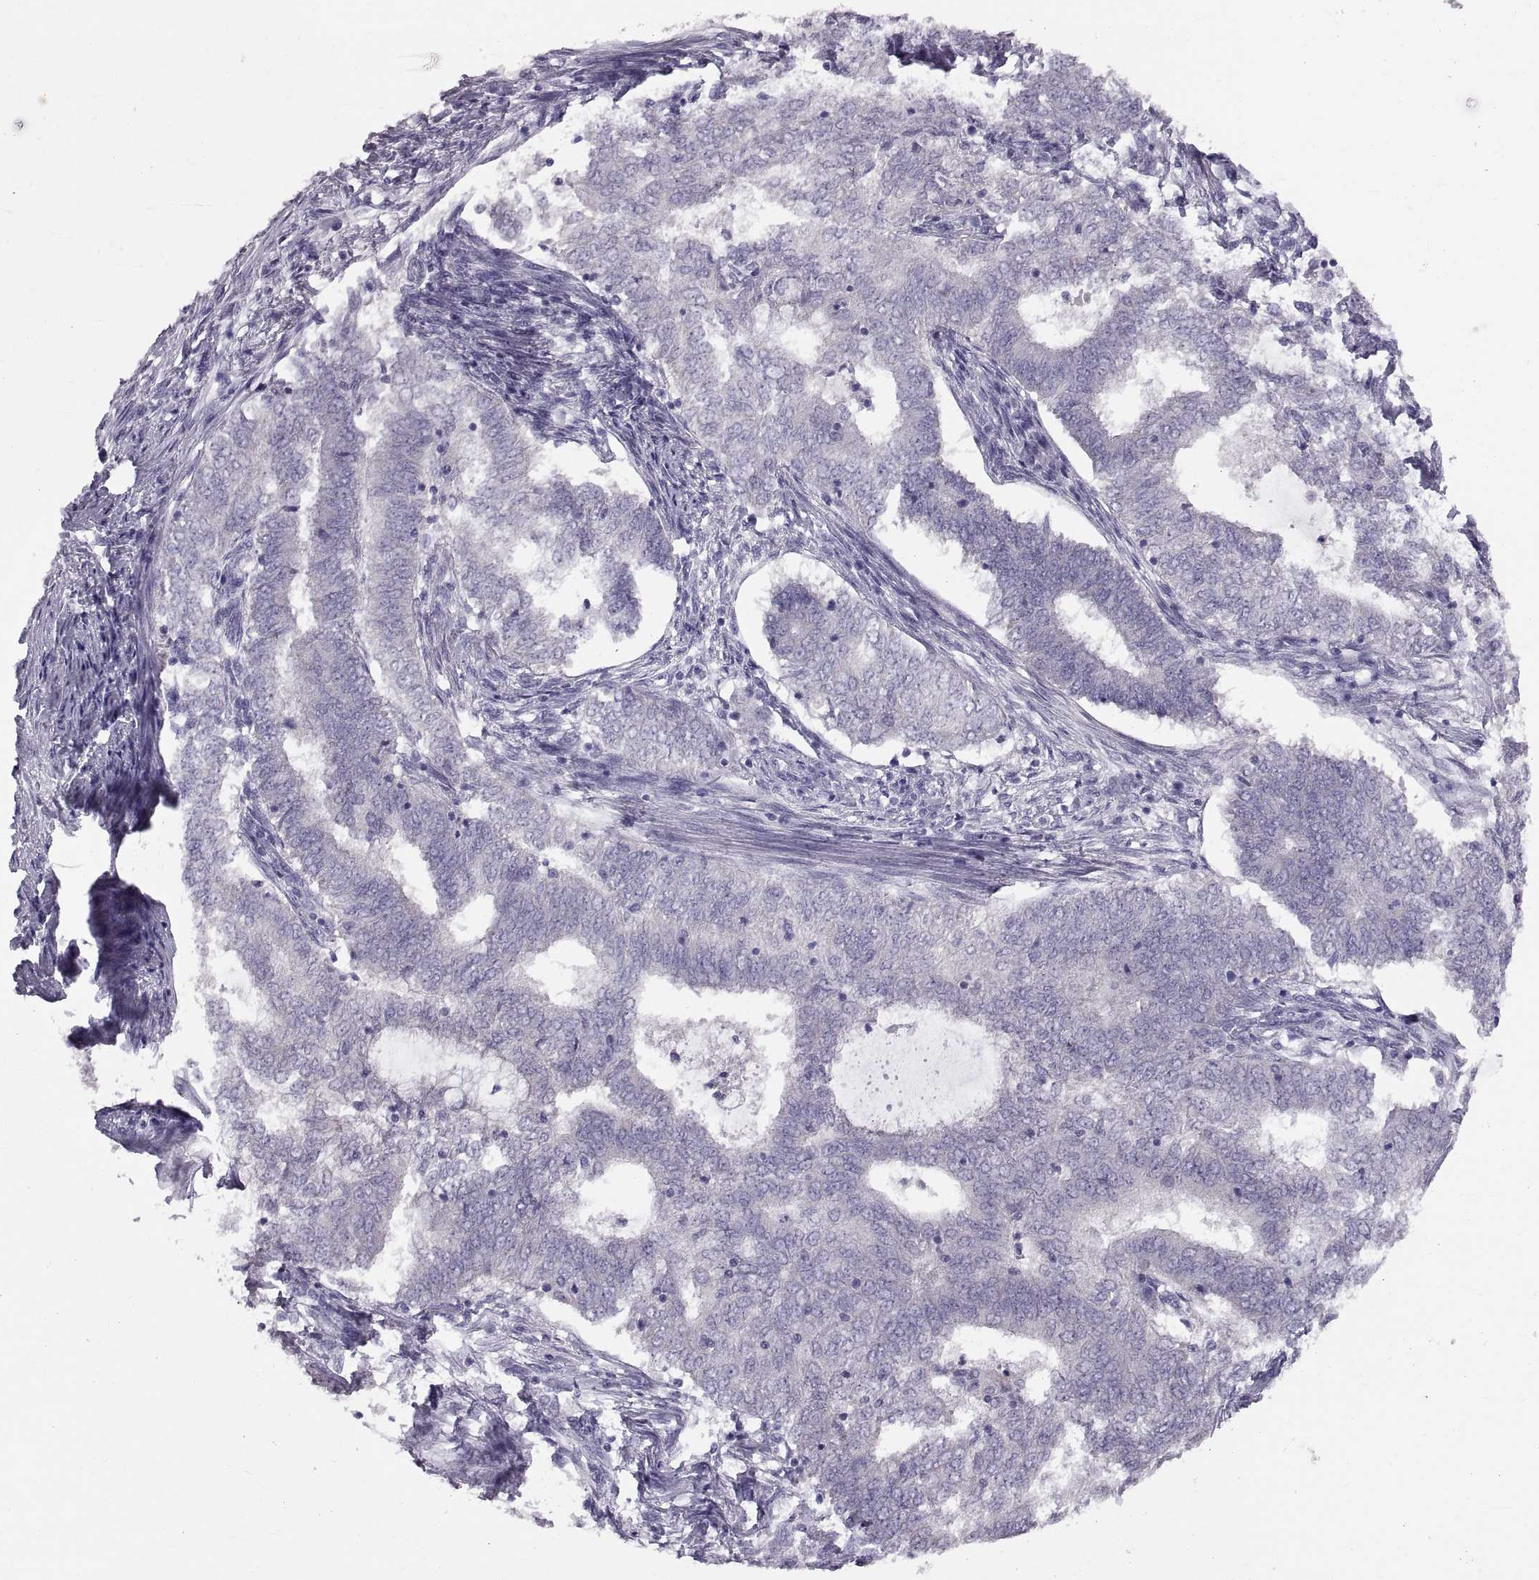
{"staining": {"intensity": "negative", "quantity": "none", "location": "none"}, "tissue": "endometrial cancer", "cell_type": "Tumor cells", "image_type": "cancer", "snomed": [{"axis": "morphology", "description": "Adenocarcinoma, NOS"}, {"axis": "topography", "description": "Endometrium"}], "caption": "This is an IHC image of endometrial cancer. There is no staining in tumor cells.", "gene": "WBP2NL", "patient": {"sex": "female", "age": 62}}